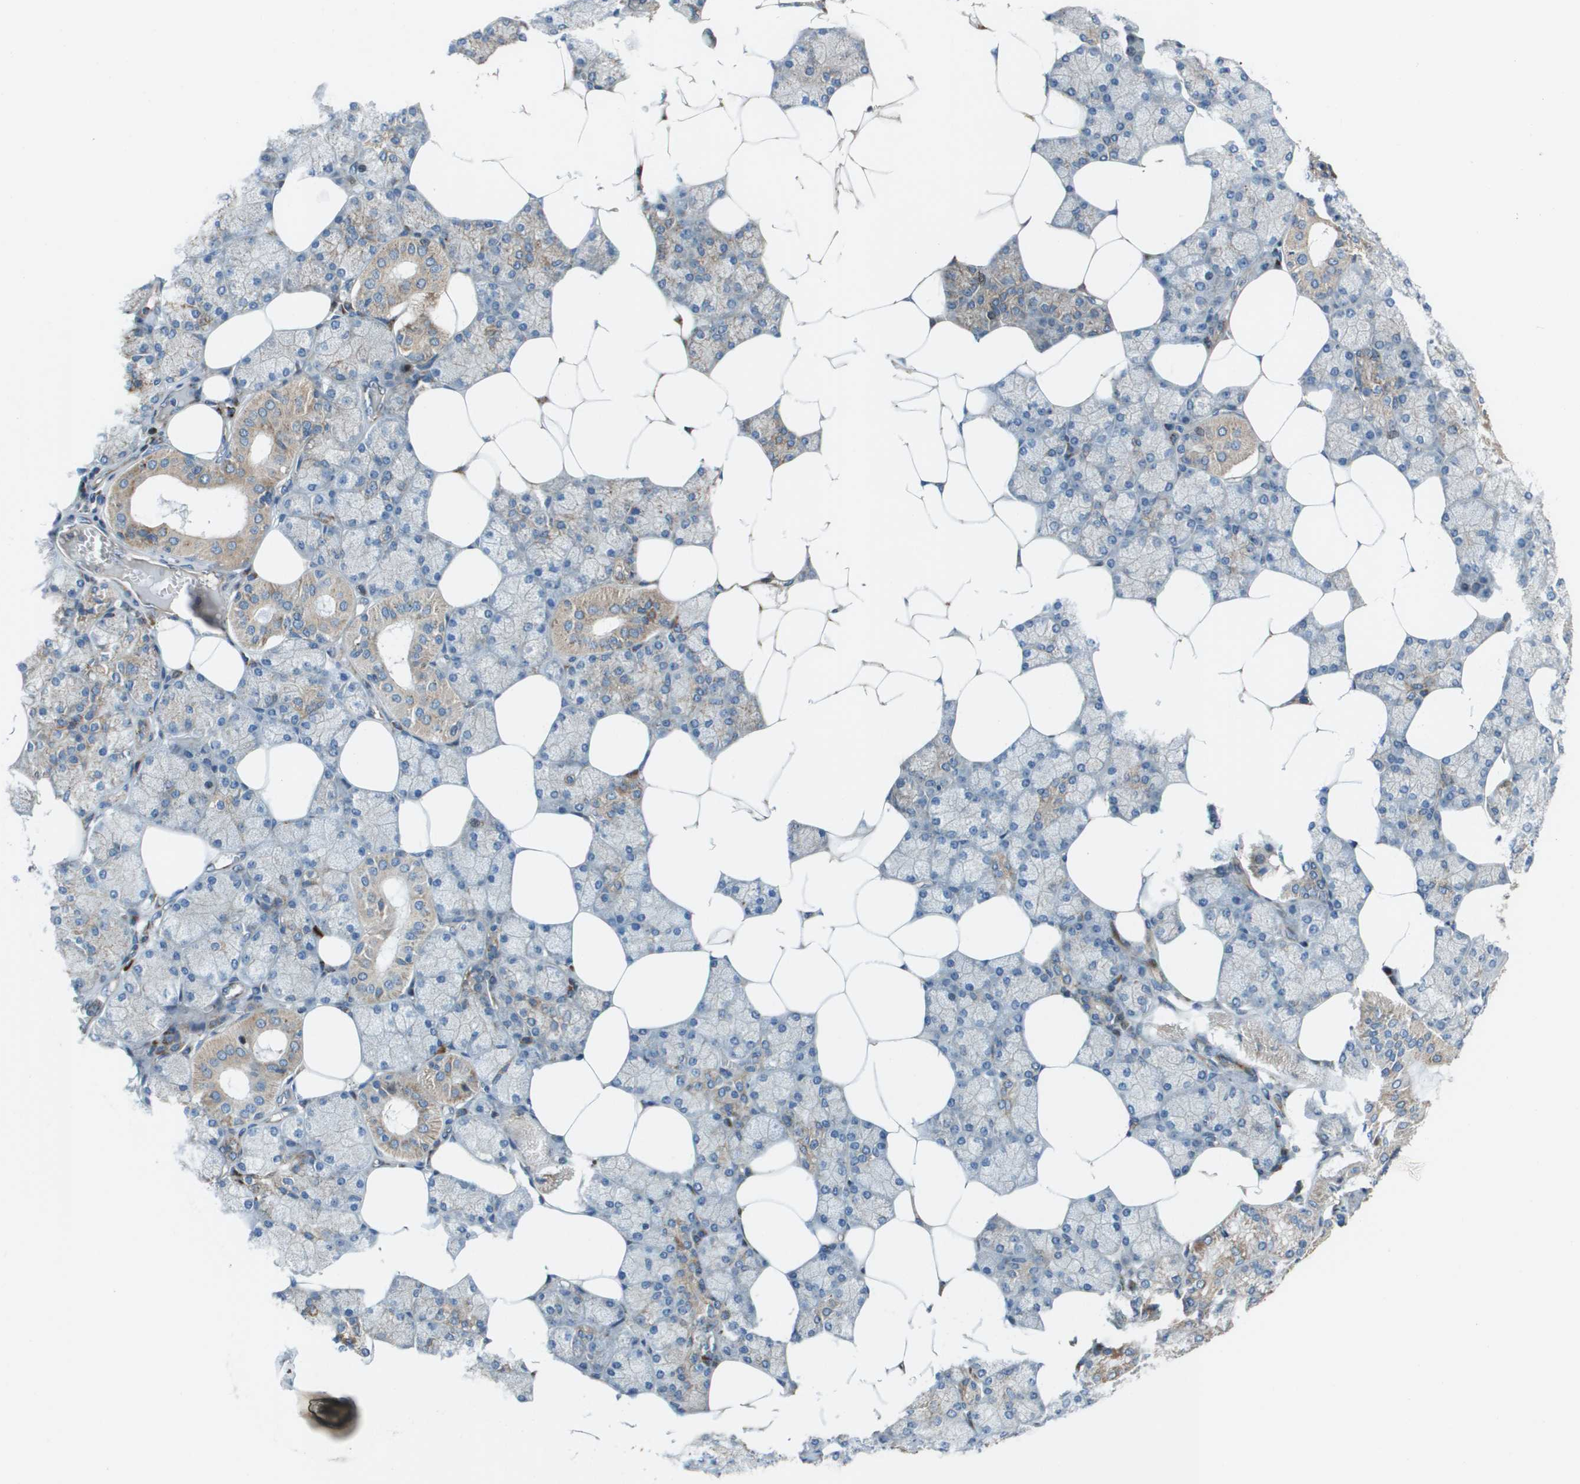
{"staining": {"intensity": "moderate", "quantity": "25%-75%", "location": "cytoplasmic/membranous"}, "tissue": "salivary gland", "cell_type": "Glandular cells", "image_type": "normal", "snomed": [{"axis": "morphology", "description": "Normal tissue, NOS"}, {"axis": "topography", "description": "Salivary gland"}], "caption": "Glandular cells demonstrate moderate cytoplasmic/membranous expression in about 25%-75% of cells in unremarkable salivary gland. The staining was performed using DAB (3,3'-diaminobenzidine), with brown indicating positive protein expression. Nuclei are stained blue with hematoxylin.", "gene": "MGAT3", "patient": {"sex": "male", "age": 62}}